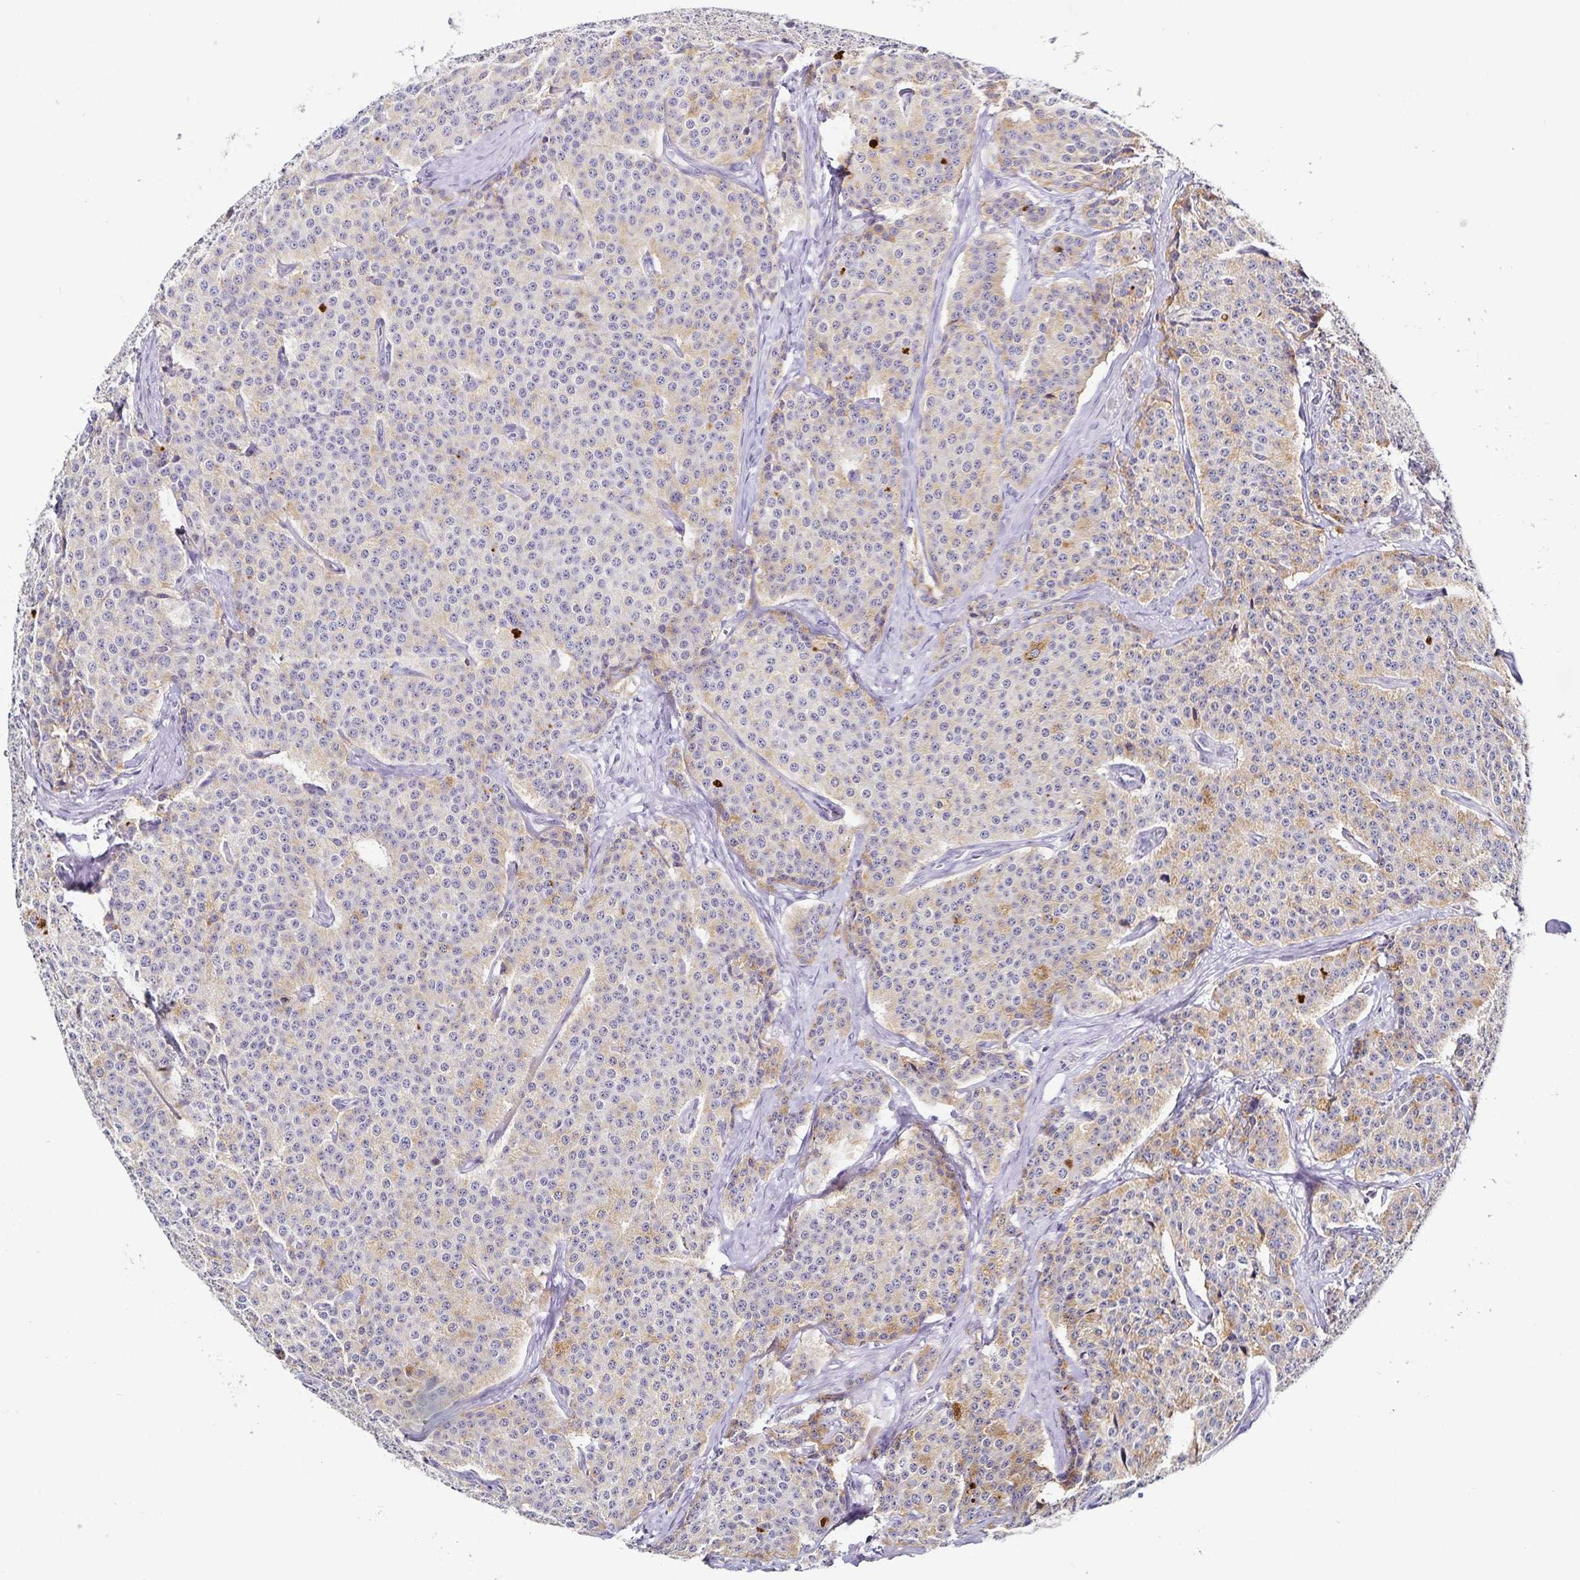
{"staining": {"intensity": "weak", "quantity": "25%-75%", "location": "cytoplasmic/membranous"}, "tissue": "carcinoid", "cell_type": "Tumor cells", "image_type": "cancer", "snomed": [{"axis": "morphology", "description": "Carcinoid, malignant, NOS"}, {"axis": "topography", "description": "Small intestine"}], "caption": "Immunohistochemistry of carcinoid (malignant) reveals low levels of weak cytoplasmic/membranous positivity in approximately 25%-75% of tumor cells.", "gene": "TTR", "patient": {"sex": "female", "age": 64}}